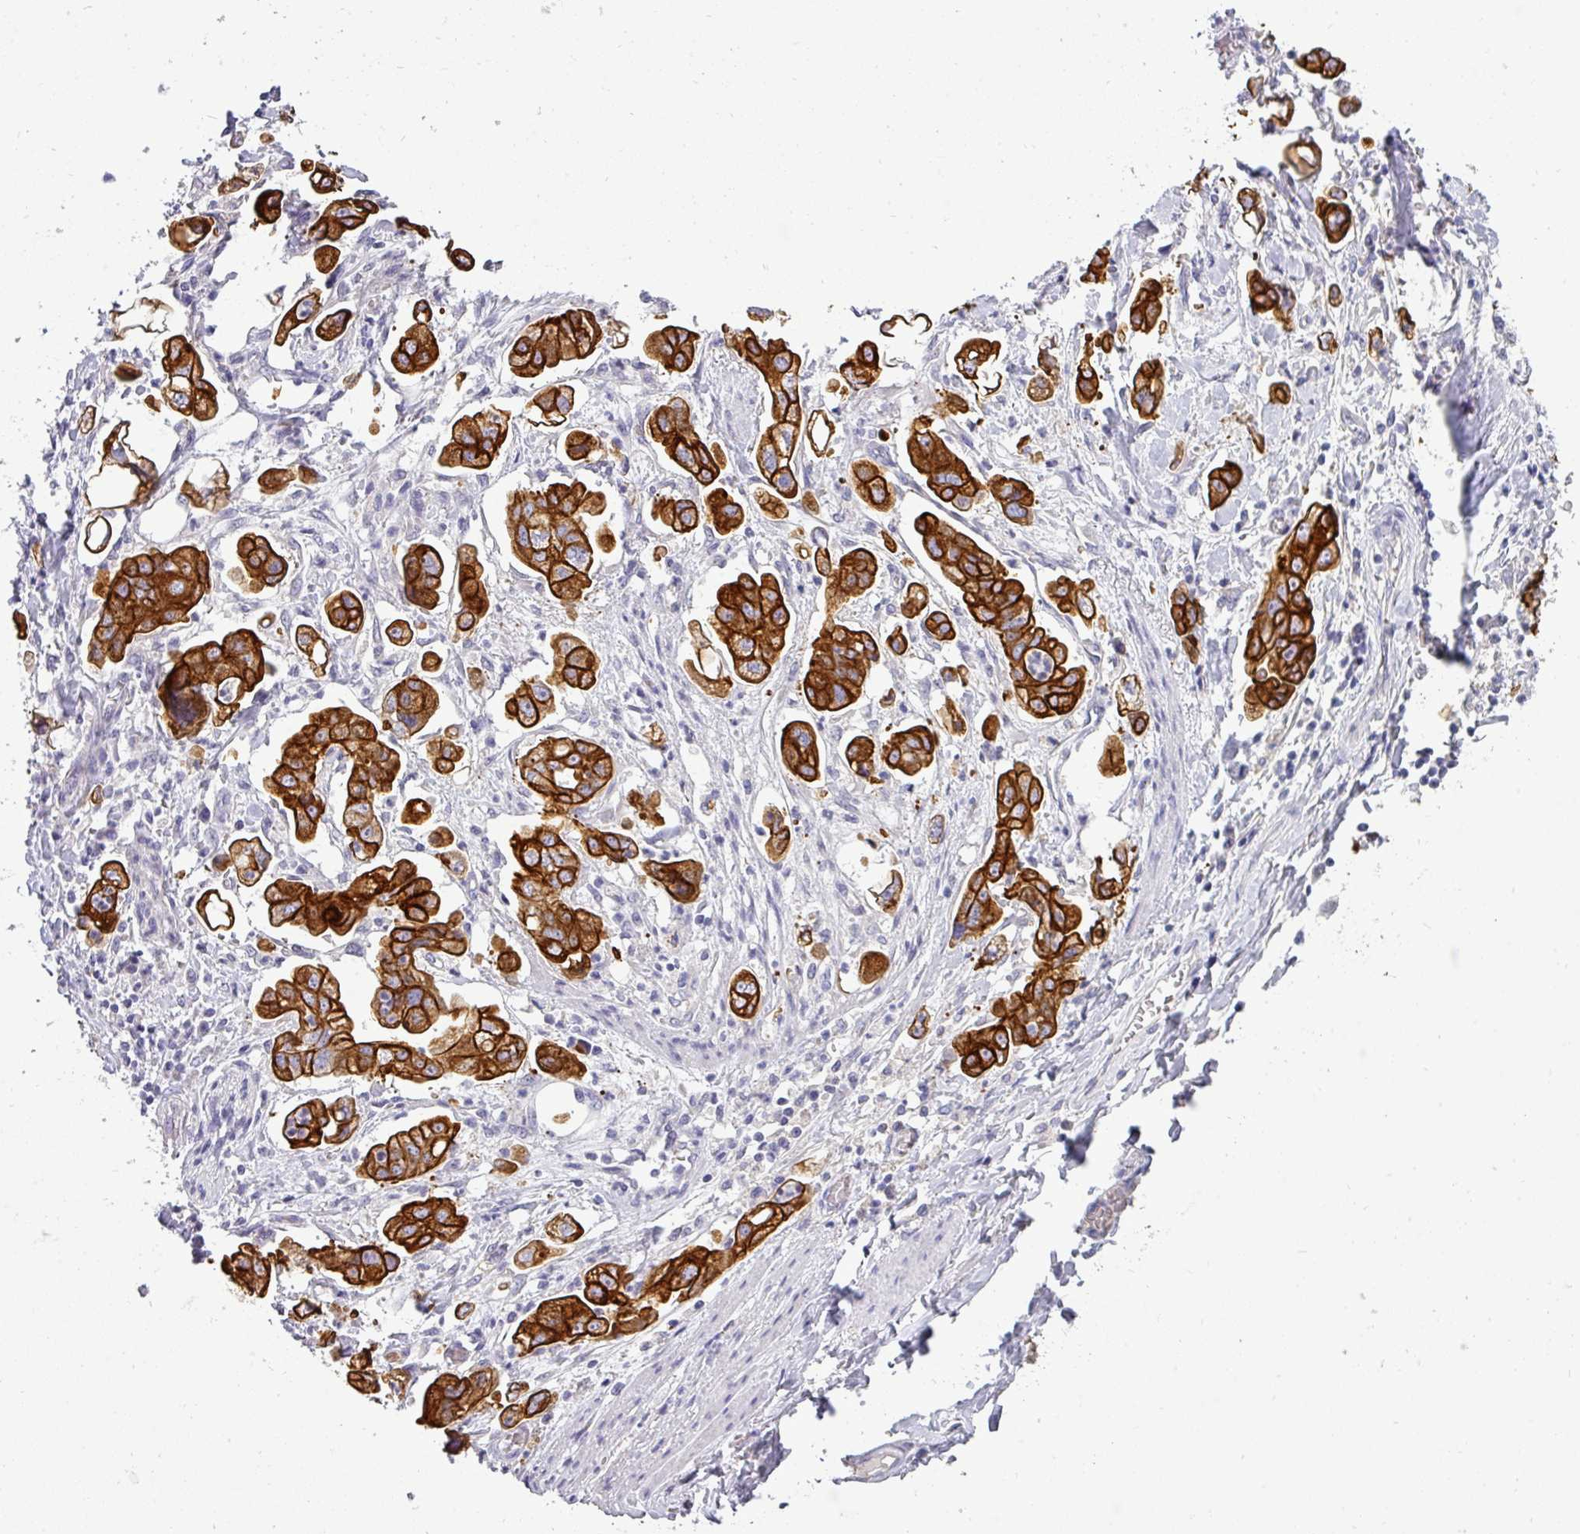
{"staining": {"intensity": "strong", "quantity": ">75%", "location": "cytoplasmic/membranous"}, "tissue": "stomach cancer", "cell_type": "Tumor cells", "image_type": "cancer", "snomed": [{"axis": "morphology", "description": "Adenocarcinoma, NOS"}, {"axis": "topography", "description": "Stomach"}], "caption": "Protein expression analysis of adenocarcinoma (stomach) demonstrates strong cytoplasmic/membranous positivity in about >75% of tumor cells. (IHC, brightfield microscopy, high magnification).", "gene": "ASXL3", "patient": {"sex": "male", "age": 62}}